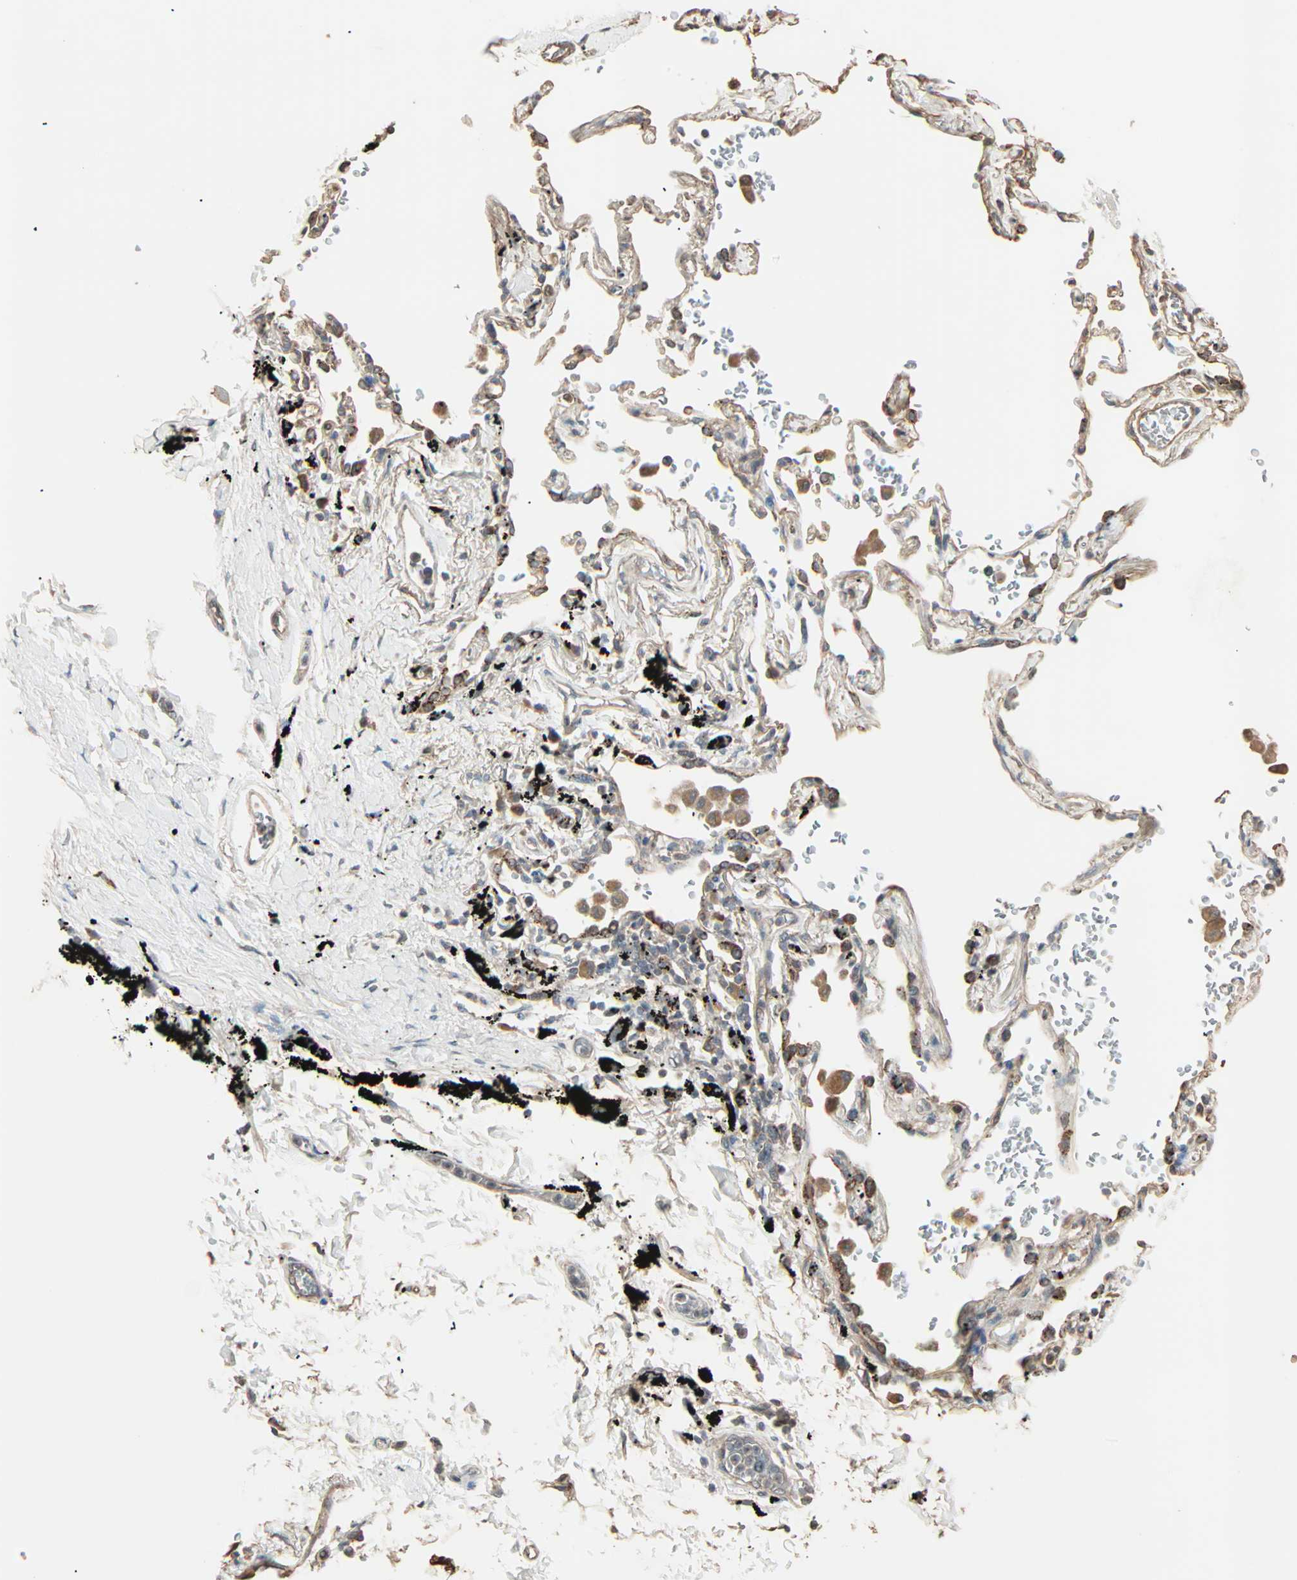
{"staining": {"intensity": "strong", "quantity": ">75%", "location": "cytoplasmic/membranous"}, "tissue": "adipose tissue", "cell_type": "Adipocytes", "image_type": "normal", "snomed": [{"axis": "morphology", "description": "Normal tissue, NOS"}, {"axis": "topography", "description": "Cartilage tissue"}, {"axis": "topography", "description": "Bronchus"}], "caption": "Immunohistochemical staining of benign human adipose tissue displays strong cytoplasmic/membranous protein staining in about >75% of adipocytes. (Brightfield microscopy of DAB IHC at high magnification).", "gene": "GALNT3", "patient": {"sex": "female", "age": 73}}